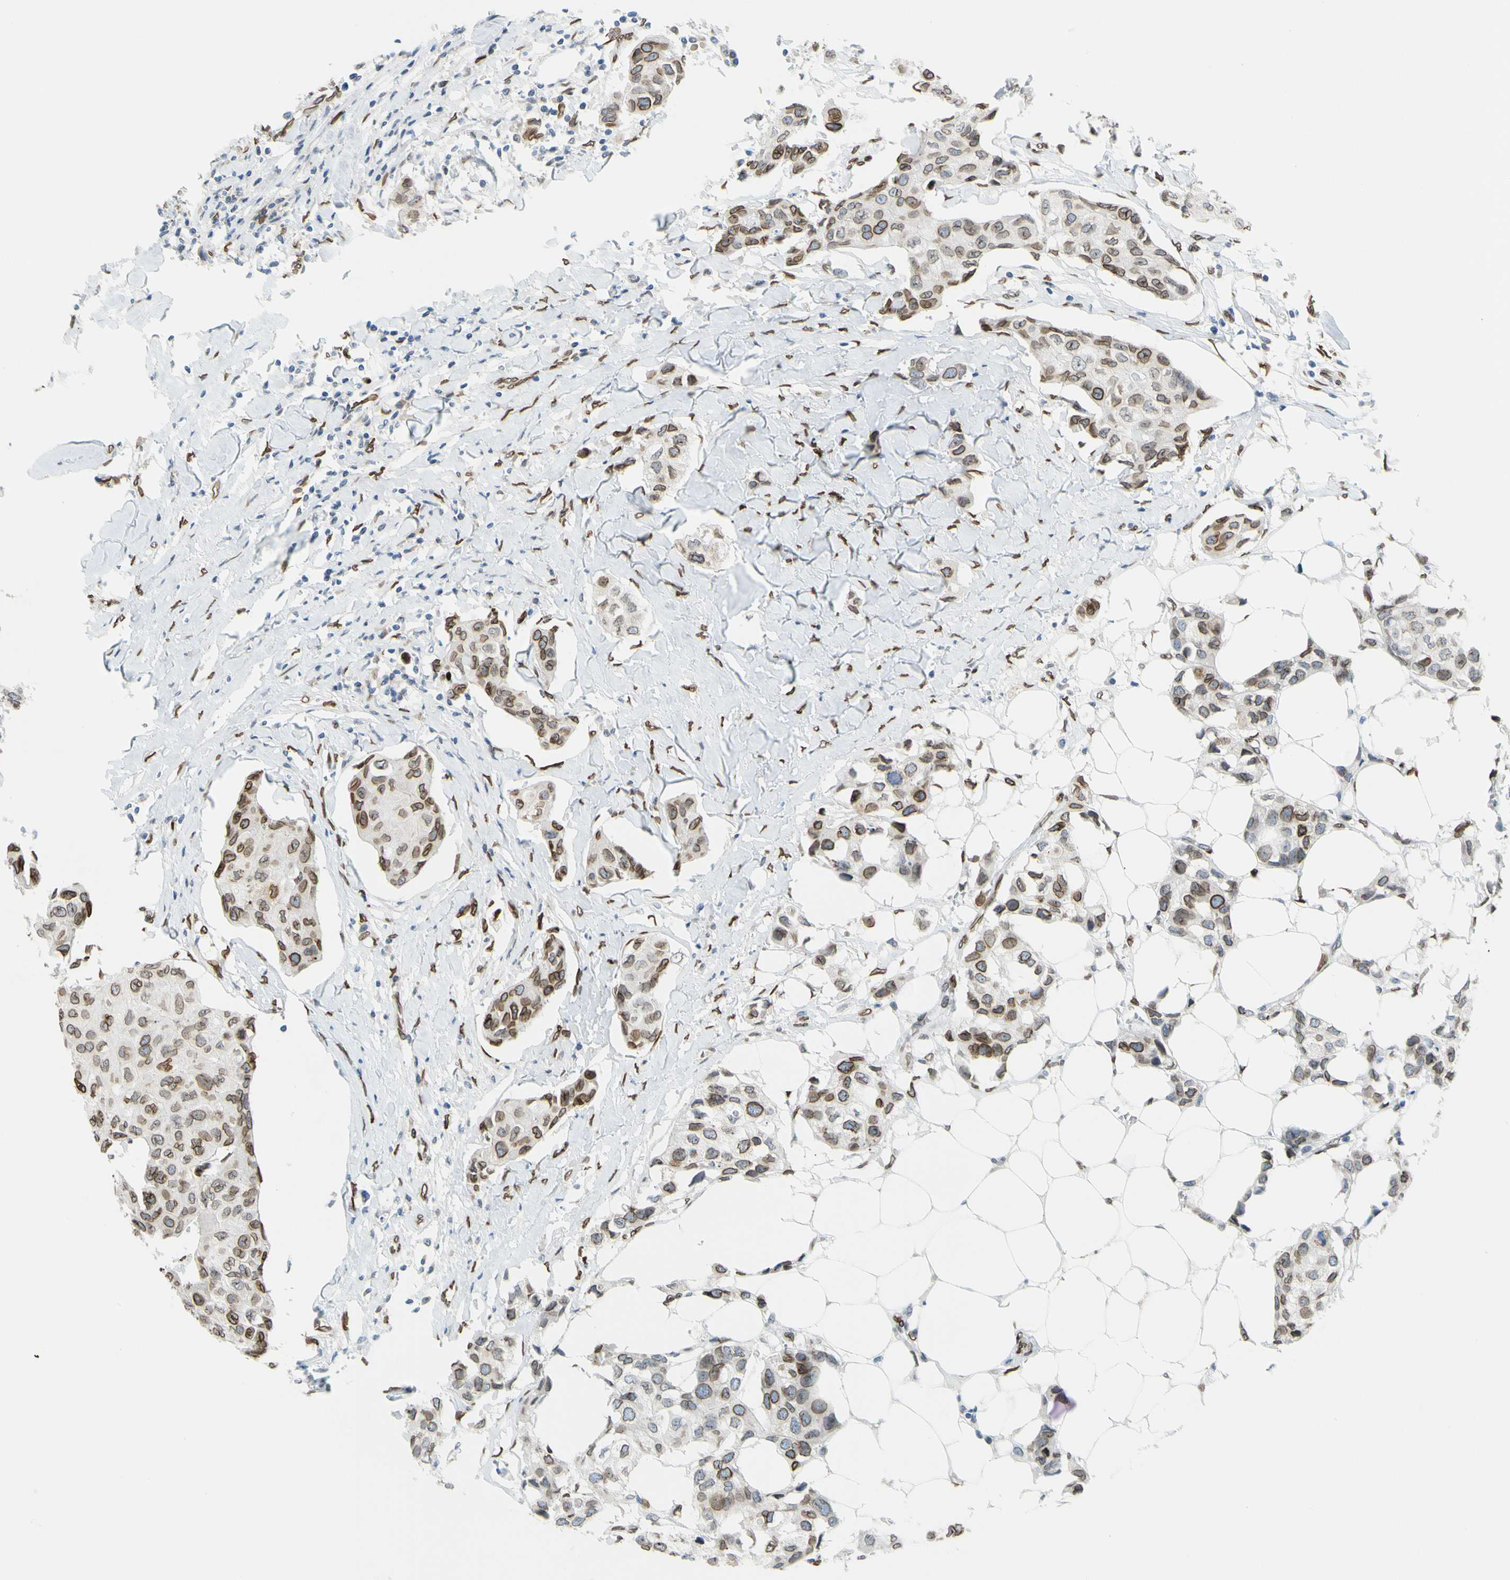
{"staining": {"intensity": "moderate", "quantity": ">75%", "location": "cytoplasmic/membranous,nuclear"}, "tissue": "breast cancer", "cell_type": "Tumor cells", "image_type": "cancer", "snomed": [{"axis": "morphology", "description": "Duct carcinoma"}, {"axis": "topography", "description": "Breast"}], "caption": "Protein staining of invasive ductal carcinoma (breast) tissue shows moderate cytoplasmic/membranous and nuclear positivity in approximately >75% of tumor cells.", "gene": "SUN1", "patient": {"sex": "female", "age": 80}}